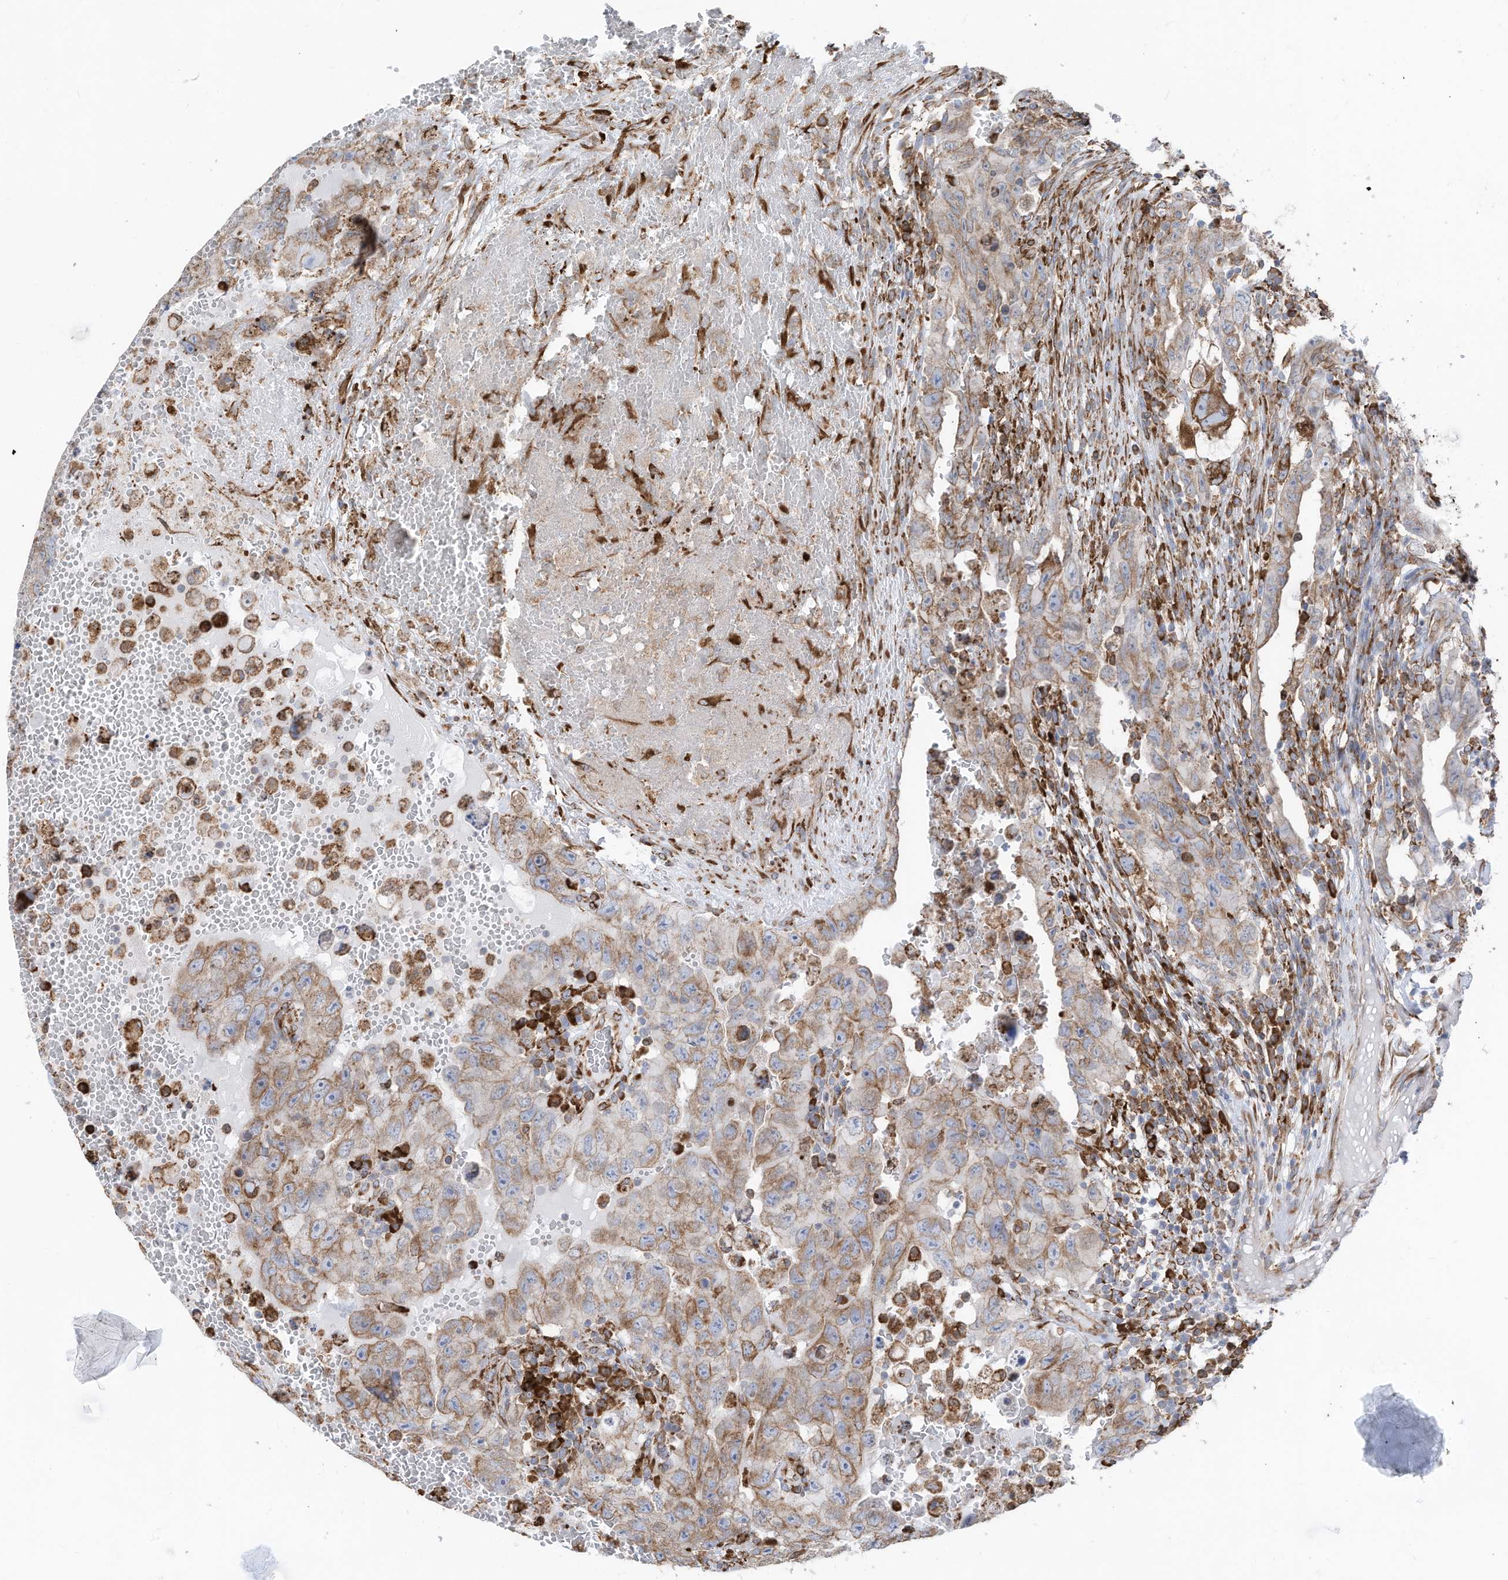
{"staining": {"intensity": "moderate", "quantity": ">75%", "location": "cytoplasmic/membranous"}, "tissue": "testis cancer", "cell_type": "Tumor cells", "image_type": "cancer", "snomed": [{"axis": "morphology", "description": "Carcinoma, Embryonal, NOS"}, {"axis": "topography", "description": "Testis"}], "caption": "Moderate cytoplasmic/membranous positivity is appreciated in approximately >75% of tumor cells in testis cancer (embryonal carcinoma).", "gene": "ZNF354C", "patient": {"sex": "male", "age": 26}}